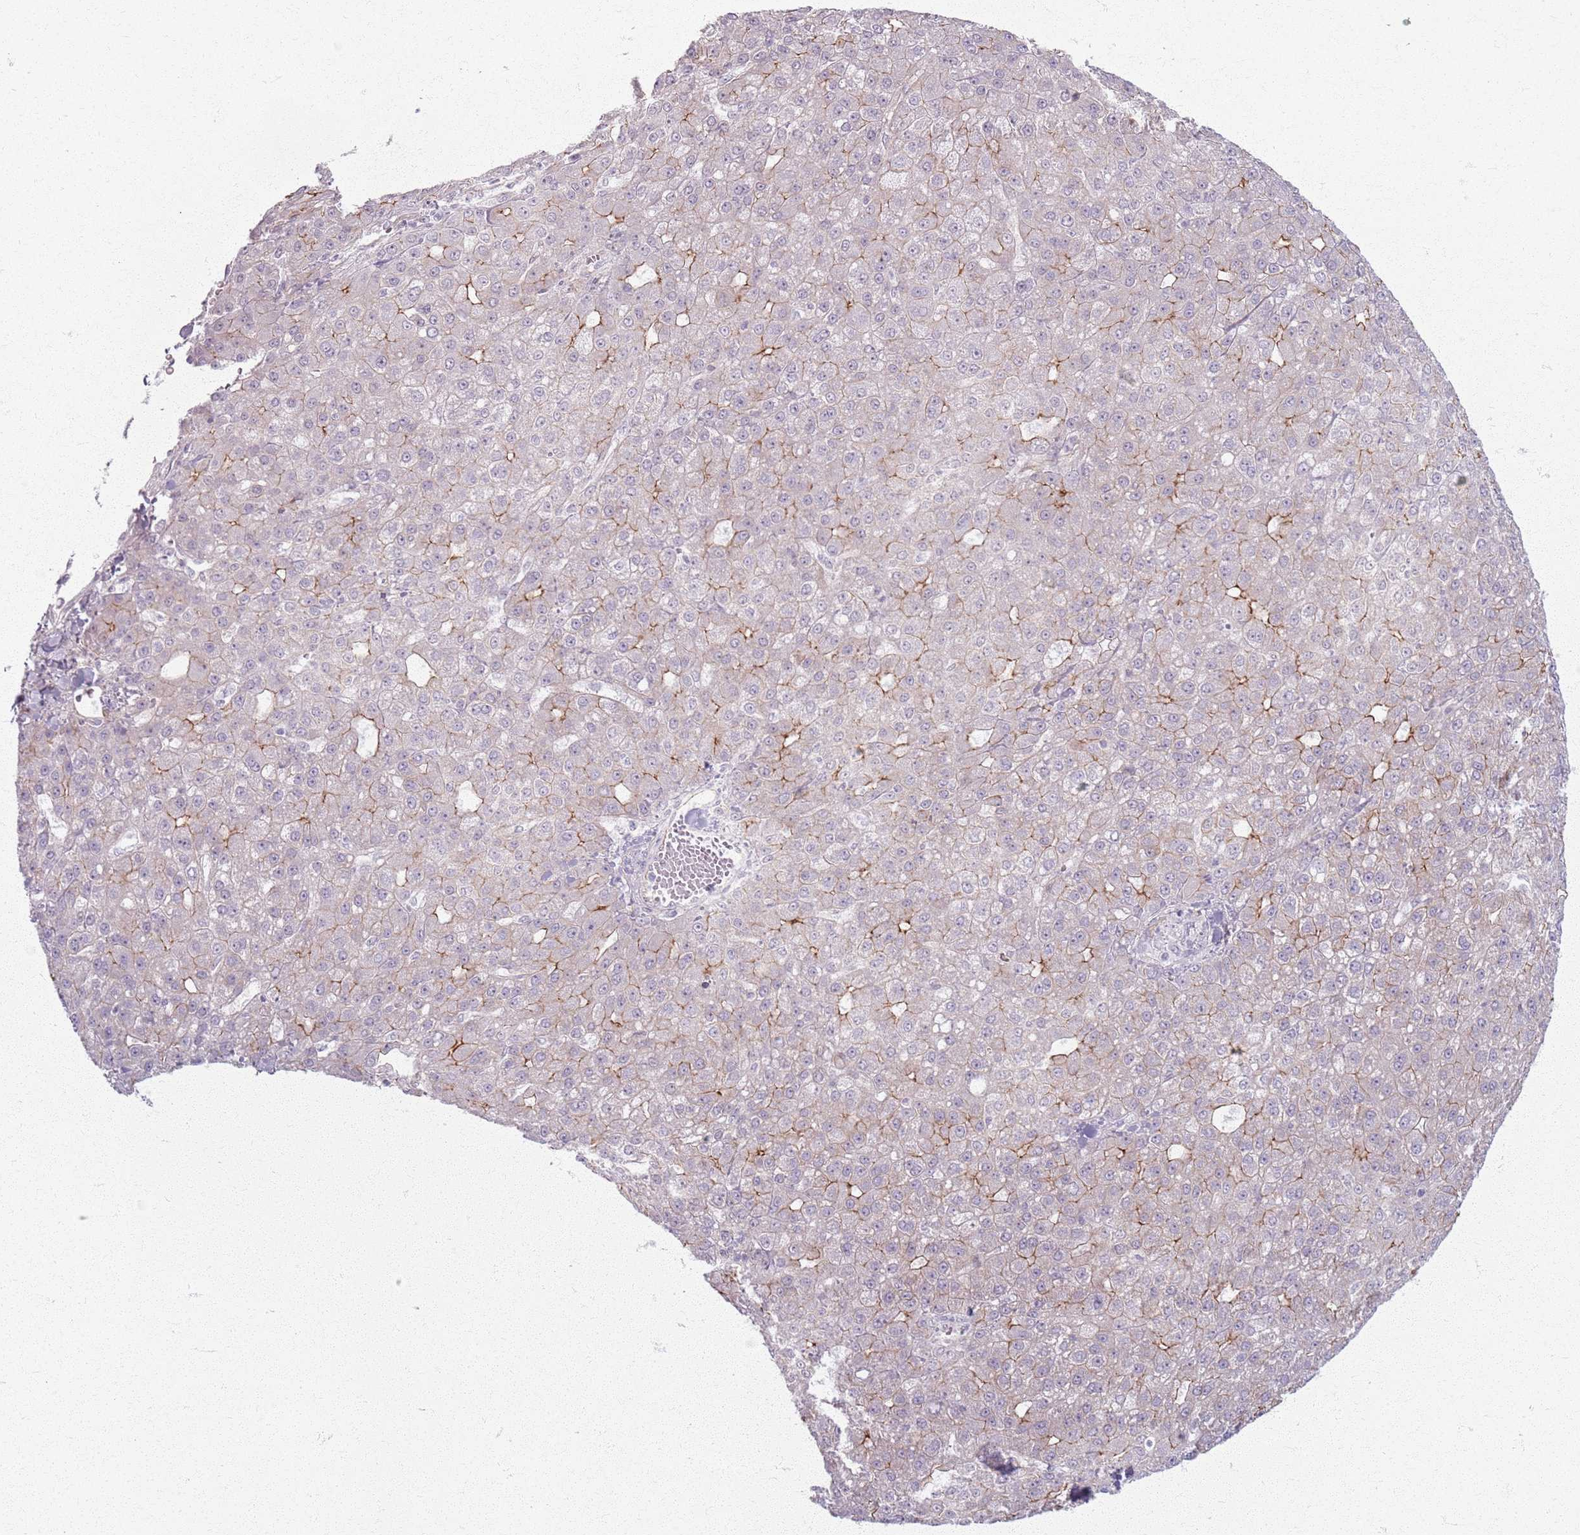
{"staining": {"intensity": "moderate", "quantity": "<25%", "location": "cytoplasmic/membranous"}, "tissue": "liver cancer", "cell_type": "Tumor cells", "image_type": "cancer", "snomed": [{"axis": "morphology", "description": "Carcinoma, Hepatocellular, NOS"}, {"axis": "topography", "description": "Liver"}], "caption": "Brown immunohistochemical staining in human liver cancer exhibits moderate cytoplasmic/membranous staining in approximately <25% of tumor cells.", "gene": "KCNA5", "patient": {"sex": "male", "age": 67}}